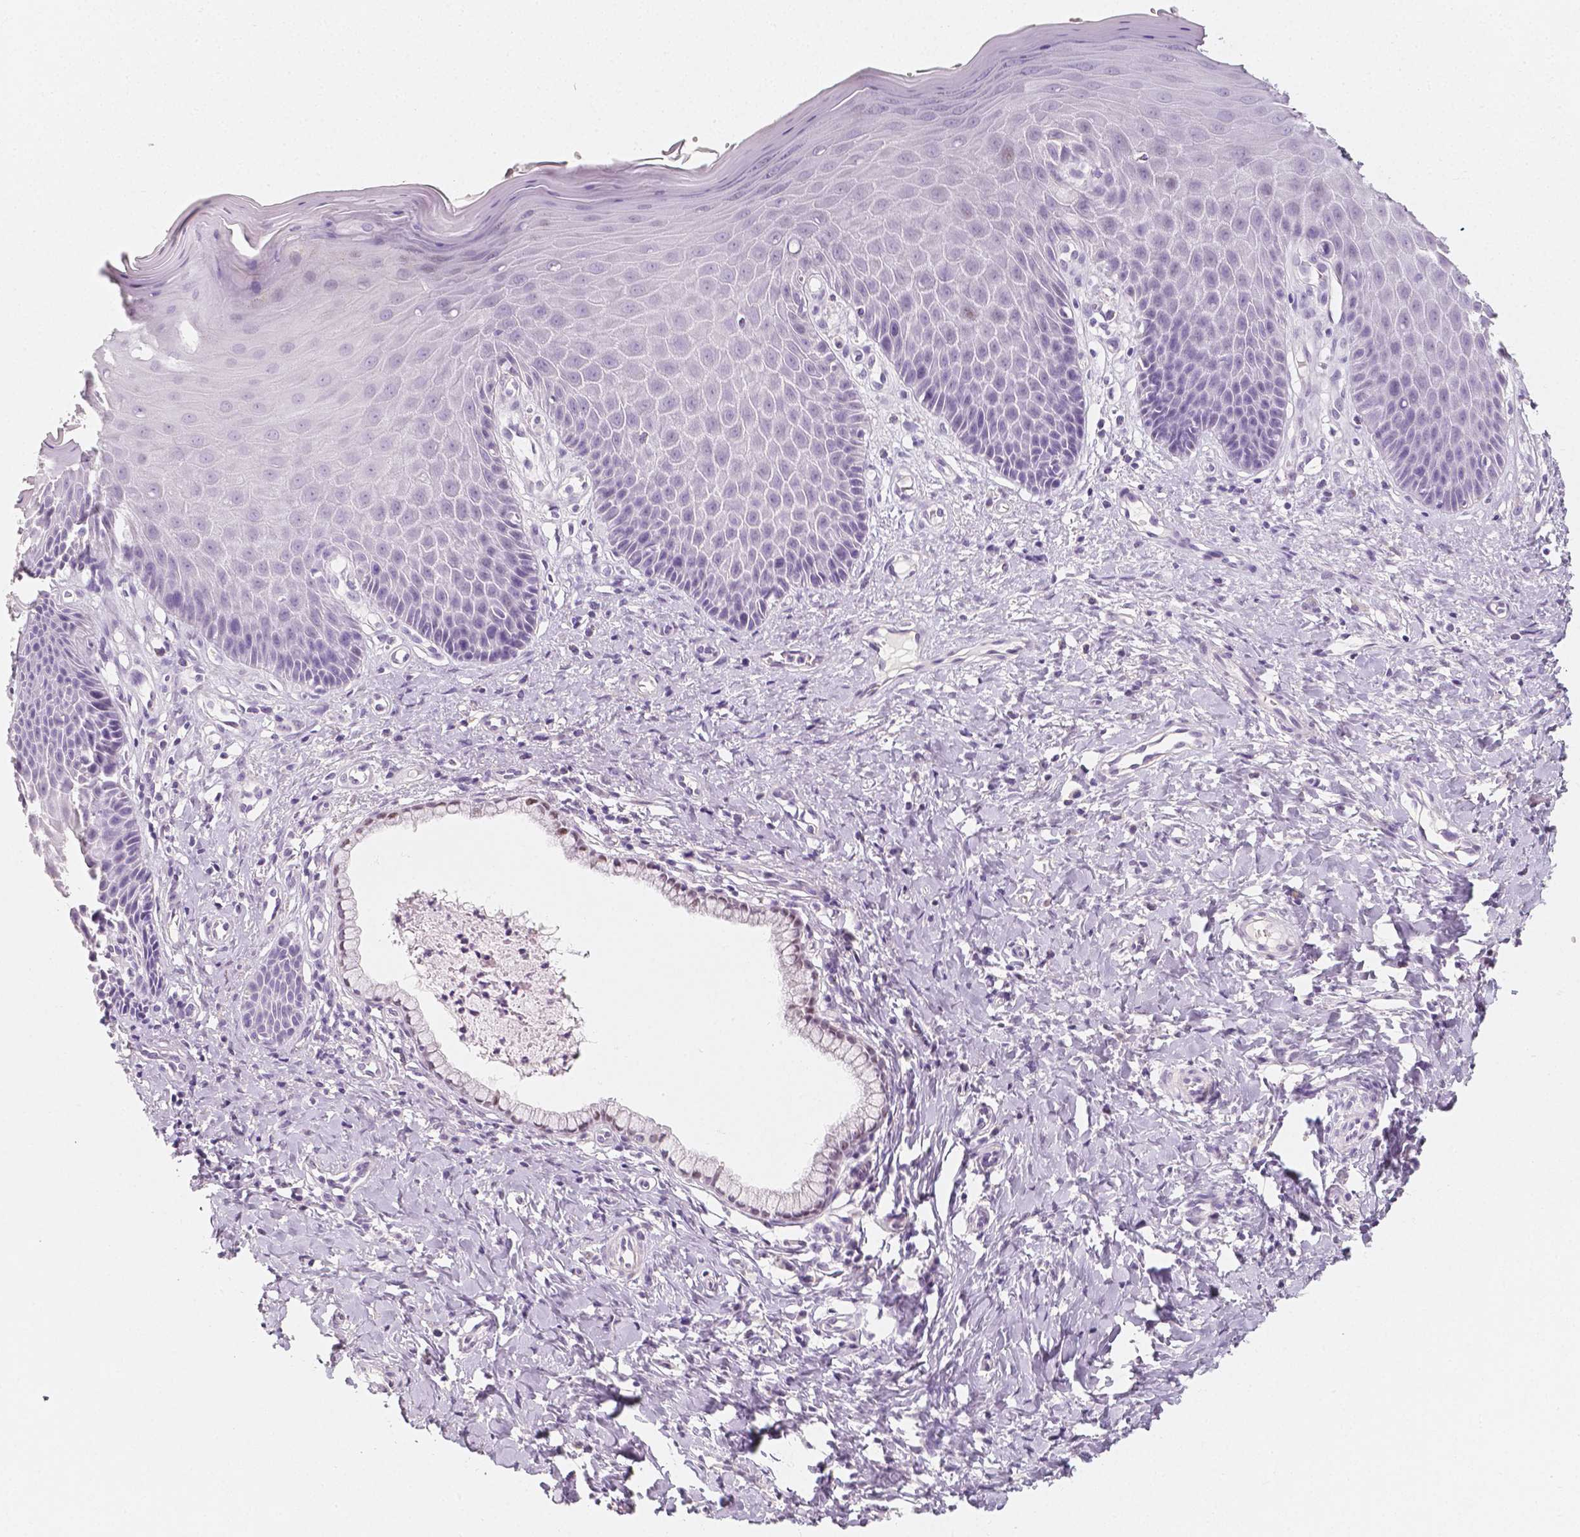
{"staining": {"intensity": "negative", "quantity": "none", "location": "none"}, "tissue": "vagina", "cell_type": "Squamous epithelial cells", "image_type": "normal", "snomed": [{"axis": "morphology", "description": "Normal tissue, NOS"}, {"axis": "topography", "description": "Vagina"}], "caption": "The histopathology image displays no significant staining in squamous epithelial cells of vagina.", "gene": "HNF1B", "patient": {"sex": "female", "age": 83}}